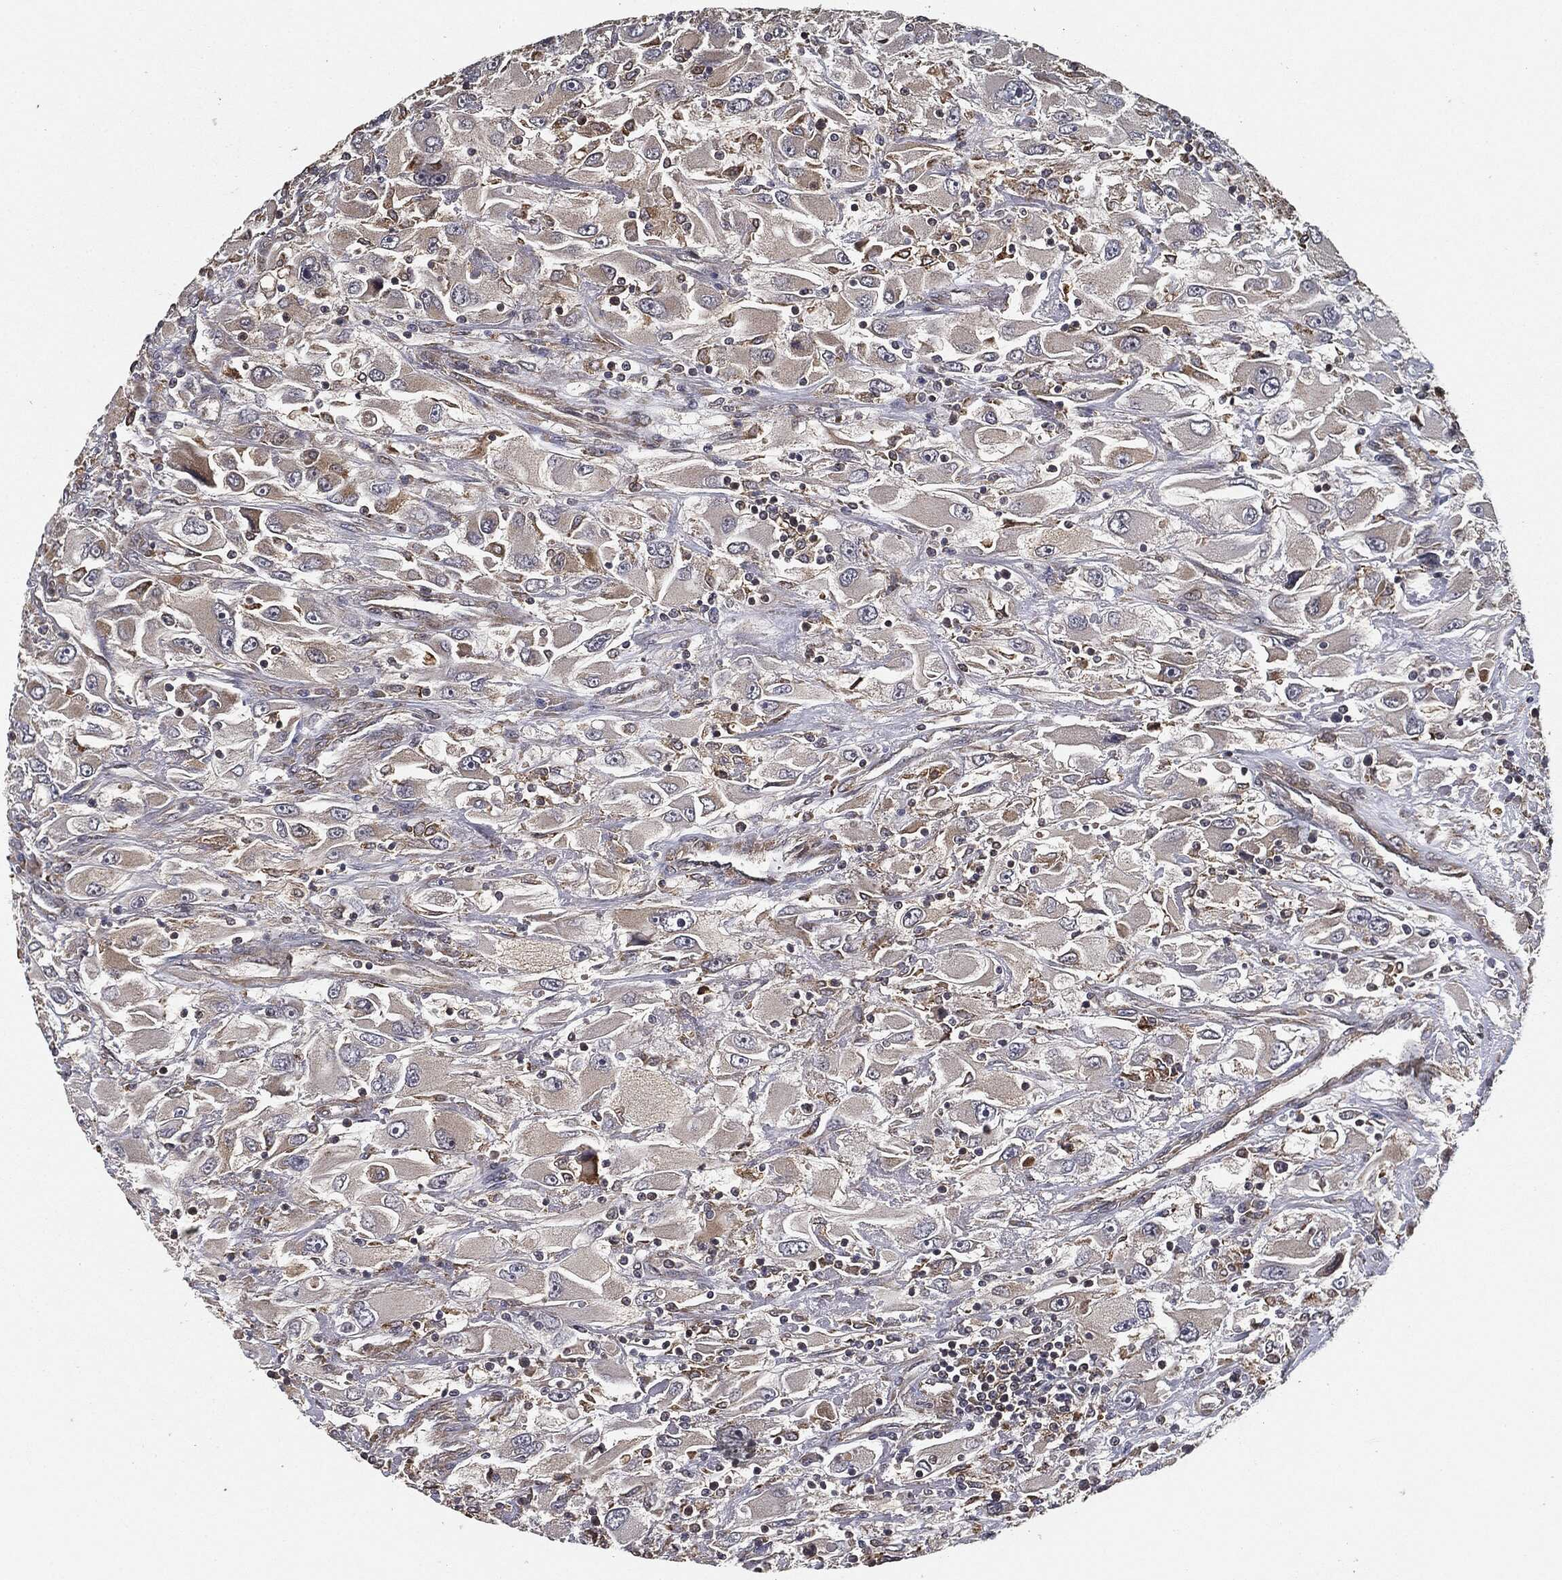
{"staining": {"intensity": "moderate", "quantity": "<25%", "location": "cytoplasmic/membranous"}, "tissue": "renal cancer", "cell_type": "Tumor cells", "image_type": "cancer", "snomed": [{"axis": "morphology", "description": "Adenocarcinoma, NOS"}, {"axis": "topography", "description": "Kidney"}], "caption": "Adenocarcinoma (renal) stained with a brown dye shows moderate cytoplasmic/membranous positive staining in approximately <25% of tumor cells.", "gene": "MIER2", "patient": {"sex": "female", "age": 52}}